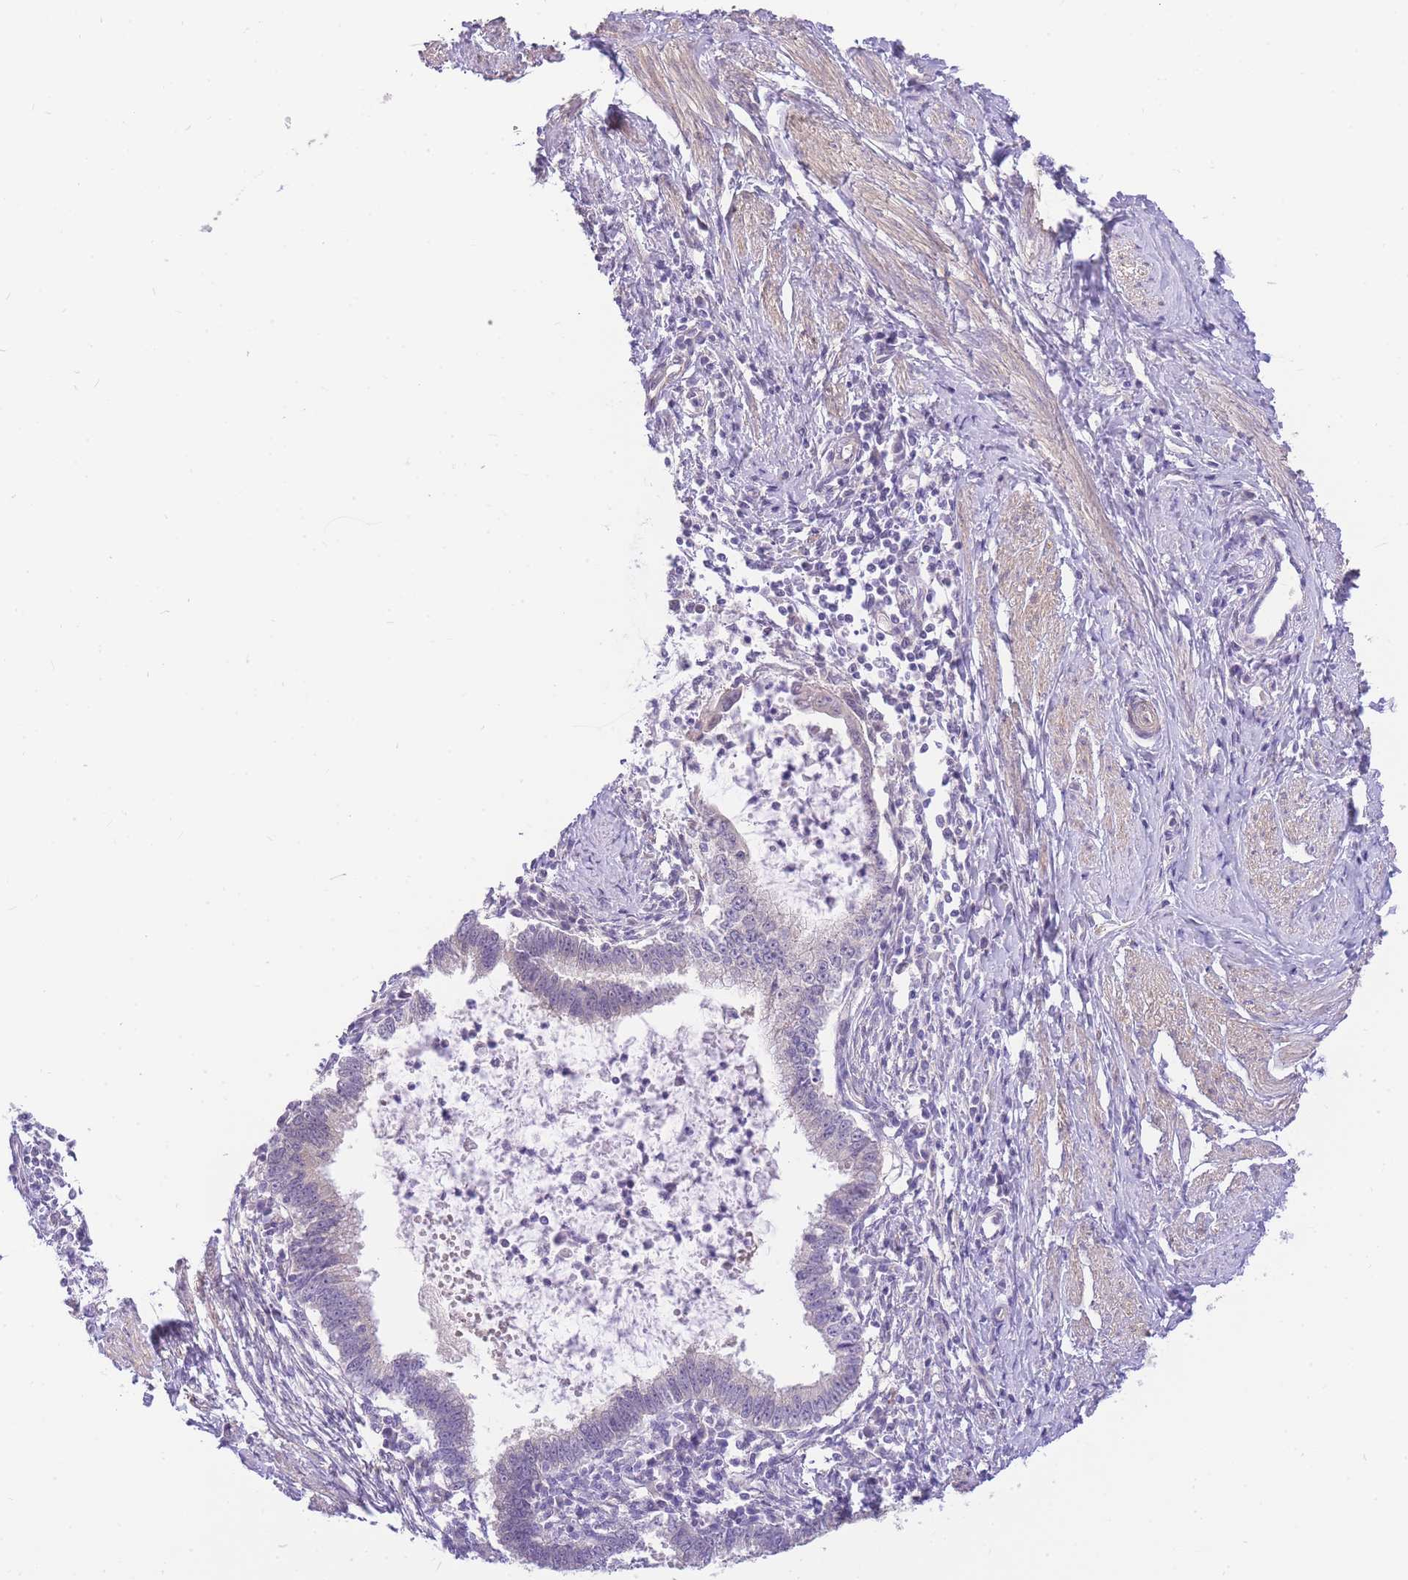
{"staining": {"intensity": "negative", "quantity": "none", "location": "none"}, "tissue": "cervical cancer", "cell_type": "Tumor cells", "image_type": "cancer", "snomed": [{"axis": "morphology", "description": "Adenocarcinoma, NOS"}, {"axis": "topography", "description": "Cervix"}], "caption": "Image shows no protein positivity in tumor cells of adenocarcinoma (cervical) tissue. (Stains: DAB (3,3'-diaminobenzidine) IHC with hematoxylin counter stain, Microscopy: brightfield microscopy at high magnification).", "gene": "S100PBP", "patient": {"sex": "female", "age": 36}}